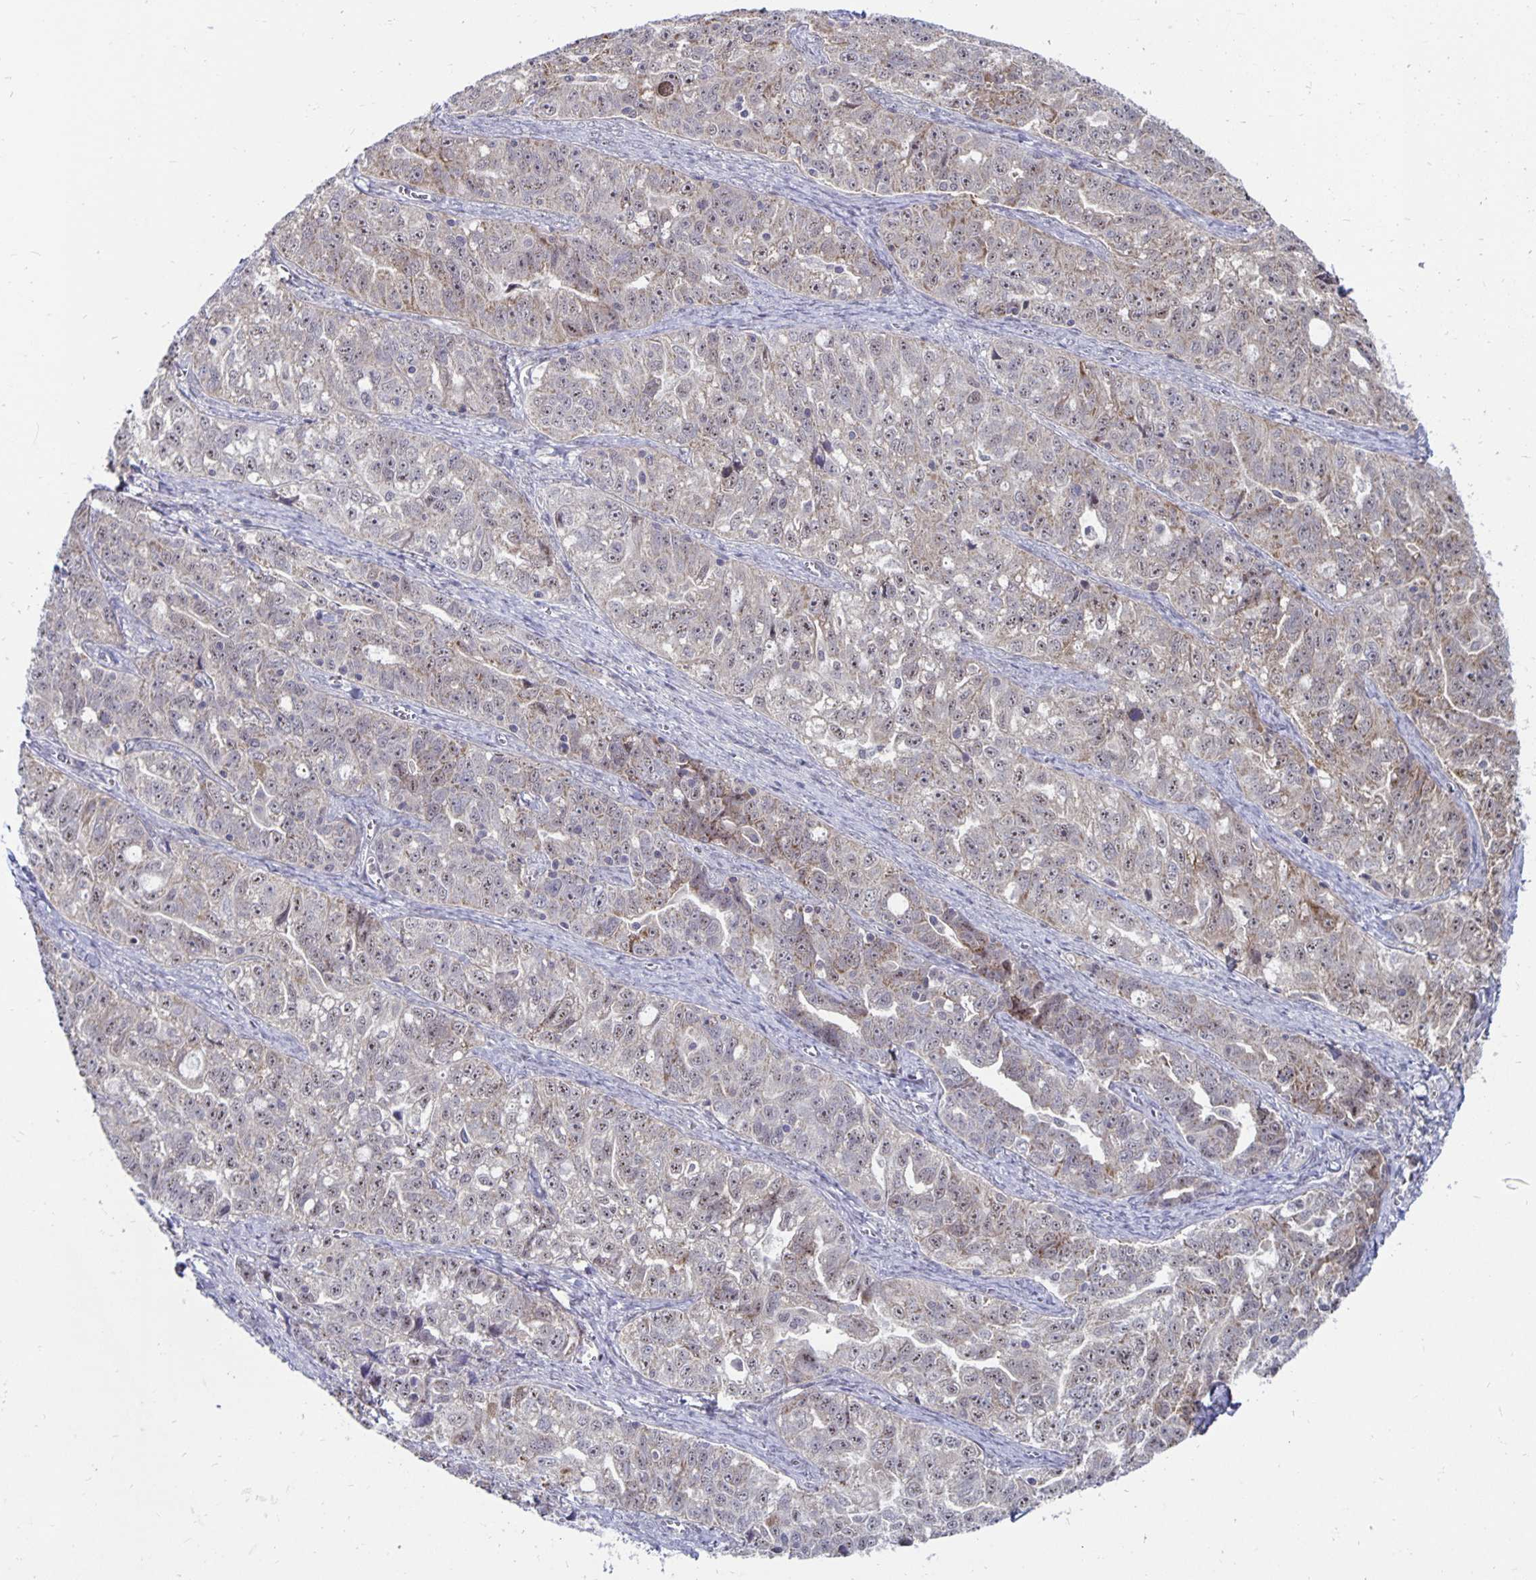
{"staining": {"intensity": "weak", "quantity": "25%-75%", "location": "nuclear"}, "tissue": "ovarian cancer", "cell_type": "Tumor cells", "image_type": "cancer", "snomed": [{"axis": "morphology", "description": "Cystadenocarcinoma, serous, NOS"}, {"axis": "topography", "description": "Ovary"}], "caption": "This photomicrograph reveals immunohistochemistry staining of serous cystadenocarcinoma (ovarian), with low weak nuclear positivity in approximately 25%-75% of tumor cells.", "gene": "EXOC6B", "patient": {"sex": "female", "age": 51}}